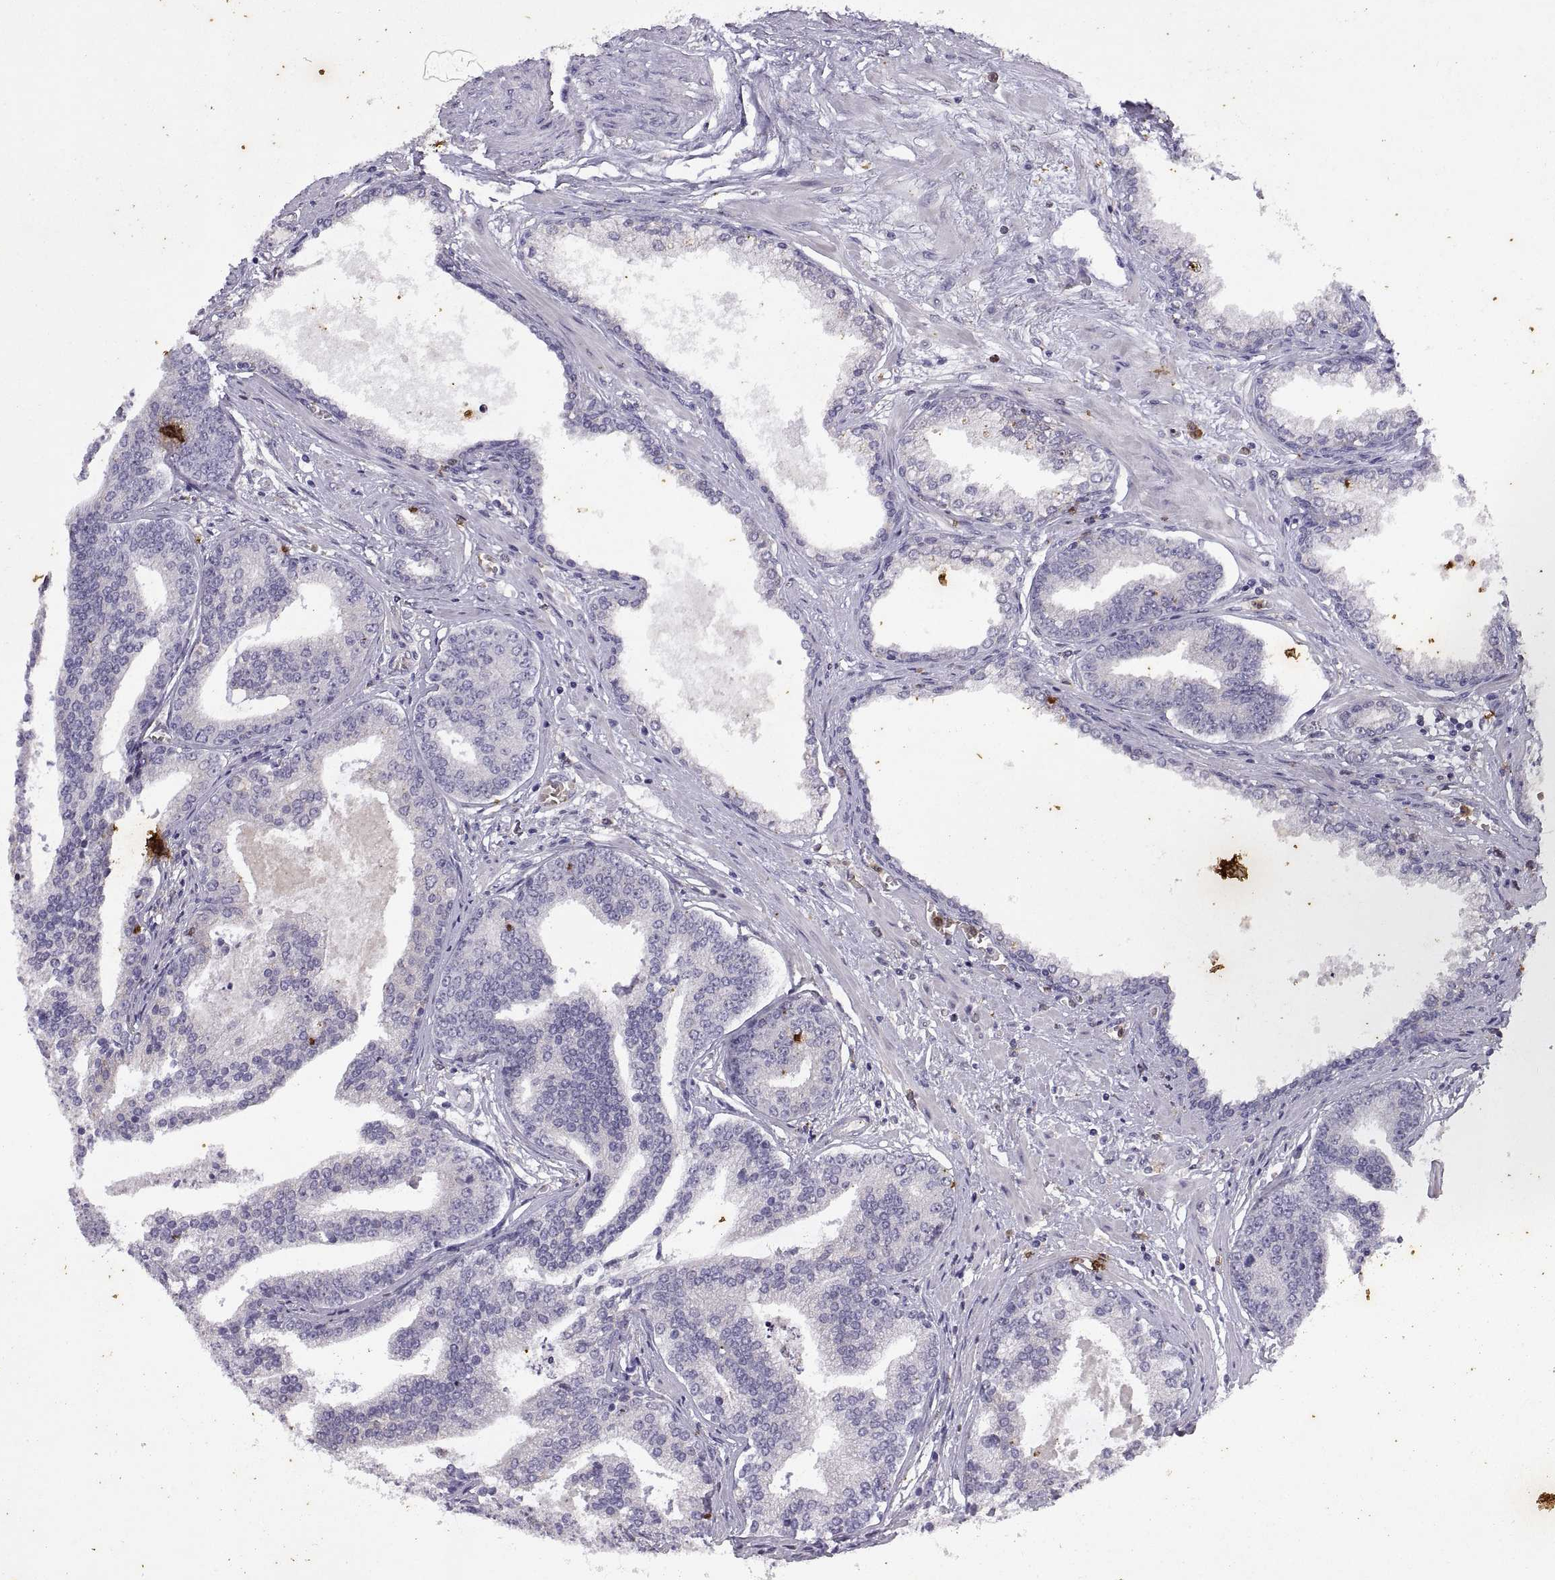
{"staining": {"intensity": "negative", "quantity": "none", "location": "none"}, "tissue": "prostate cancer", "cell_type": "Tumor cells", "image_type": "cancer", "snomed": [{"axis": "morphology", "description": "Adenocarcinoma, NOS"}, {"axis": "topography", "description": "Prostate"}], "caption": "Prostate cancer stained for a protein using IHC shows no staining tumor cells.", "gene": "DOK3", "patient": {"sex": "male", "age": 64}}